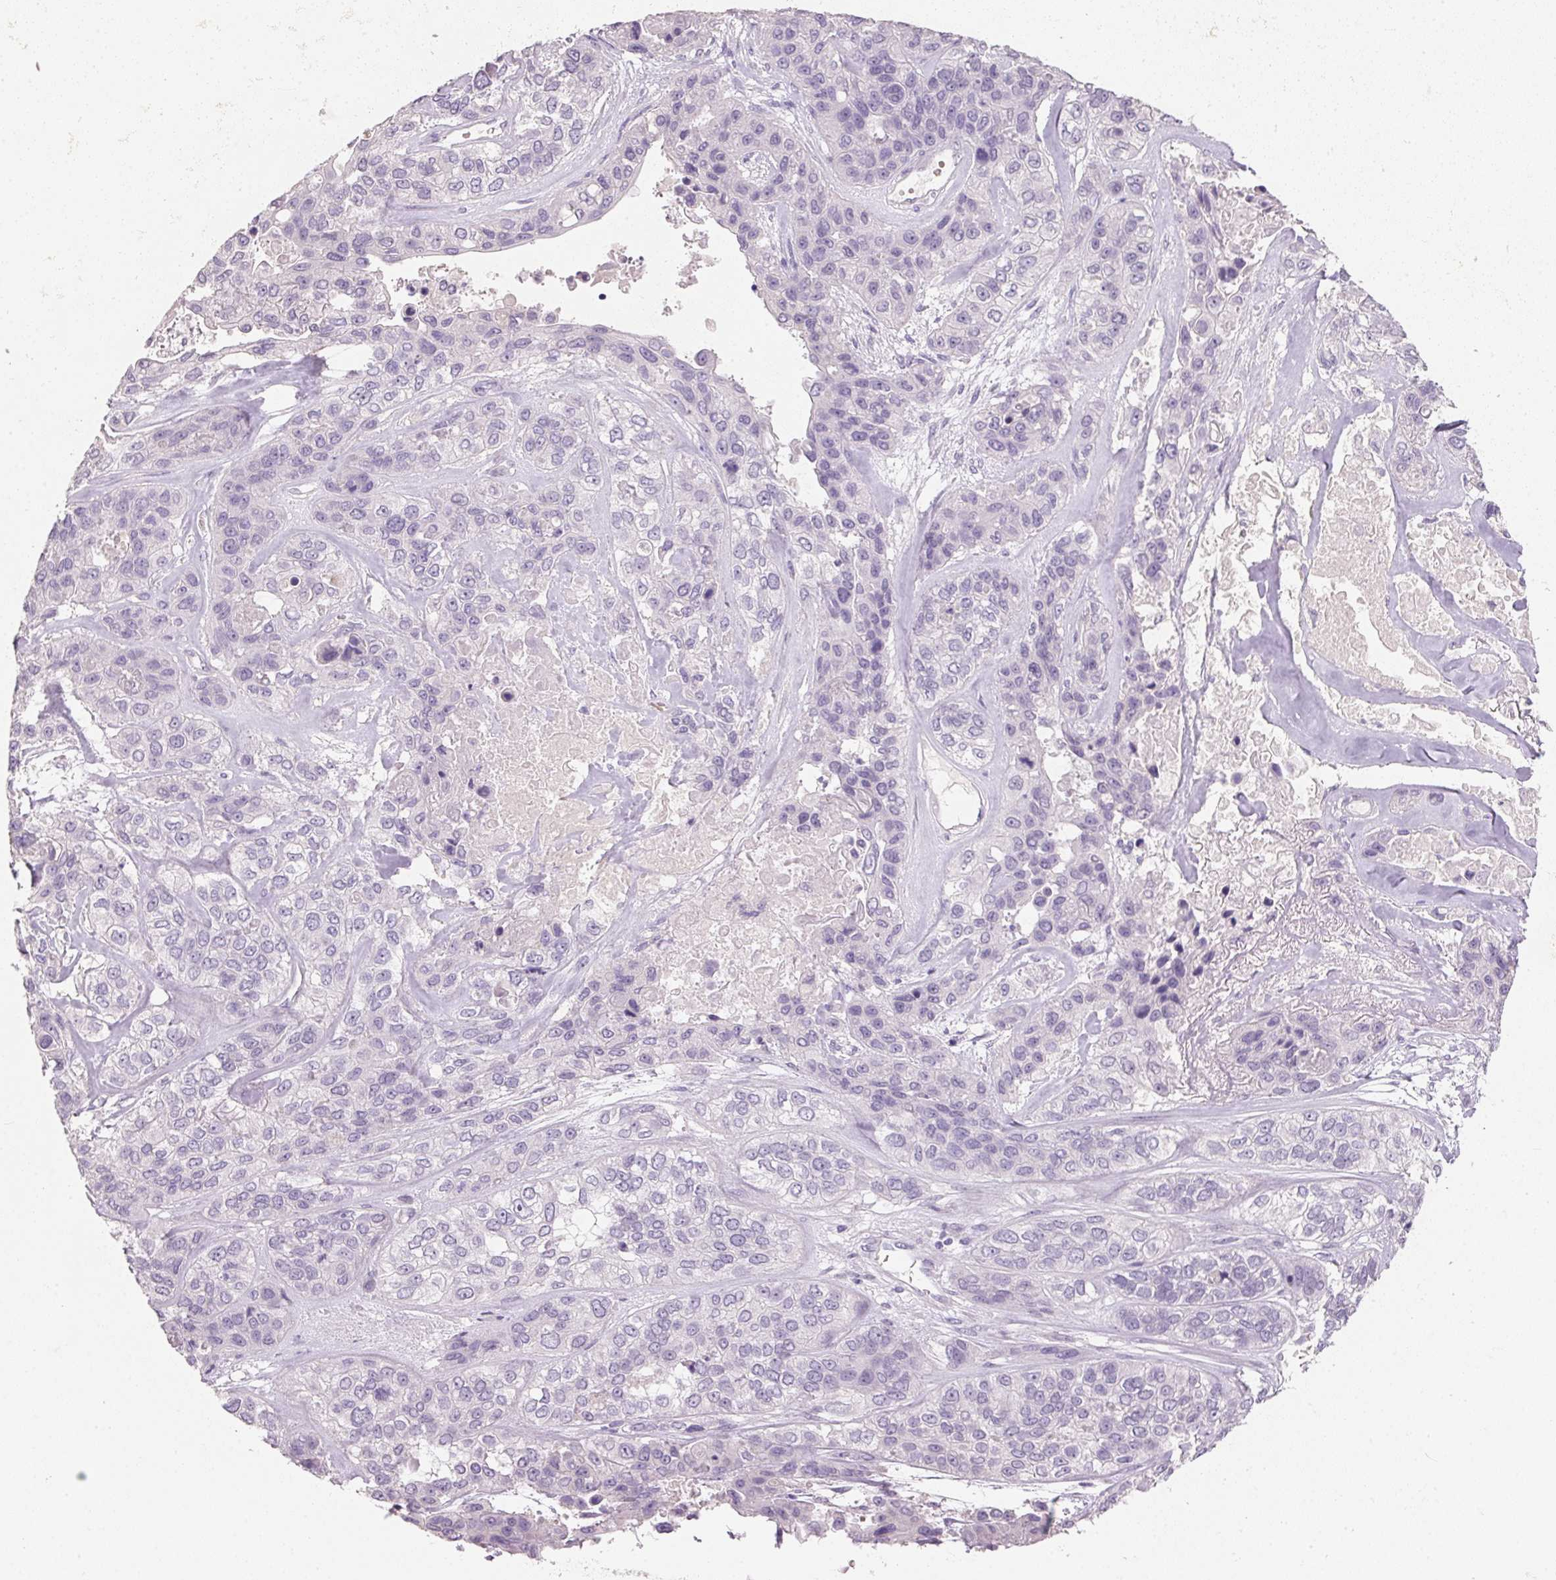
{"staining": {"intensity": "negative", "quantity": "none", "location": "none"}, "tissue": "lung cancer", "cell_type": "Tumor cells", "image_type": "cancer", "snomed": [{"axis": "morphology", "description": "Squamous cell carcinoma, NOS"}, {"axis": "topography", "description": "Lung"}], "caption": "Immunohistochemistry (IHC) photomicrograph of human squamous cell carcinoma (lung) stained for a protein (brown), which demonstrates no positivity in tumor cells.", "gene": "HSD17B1", "patient": {"sex": "female", "age": 70}}